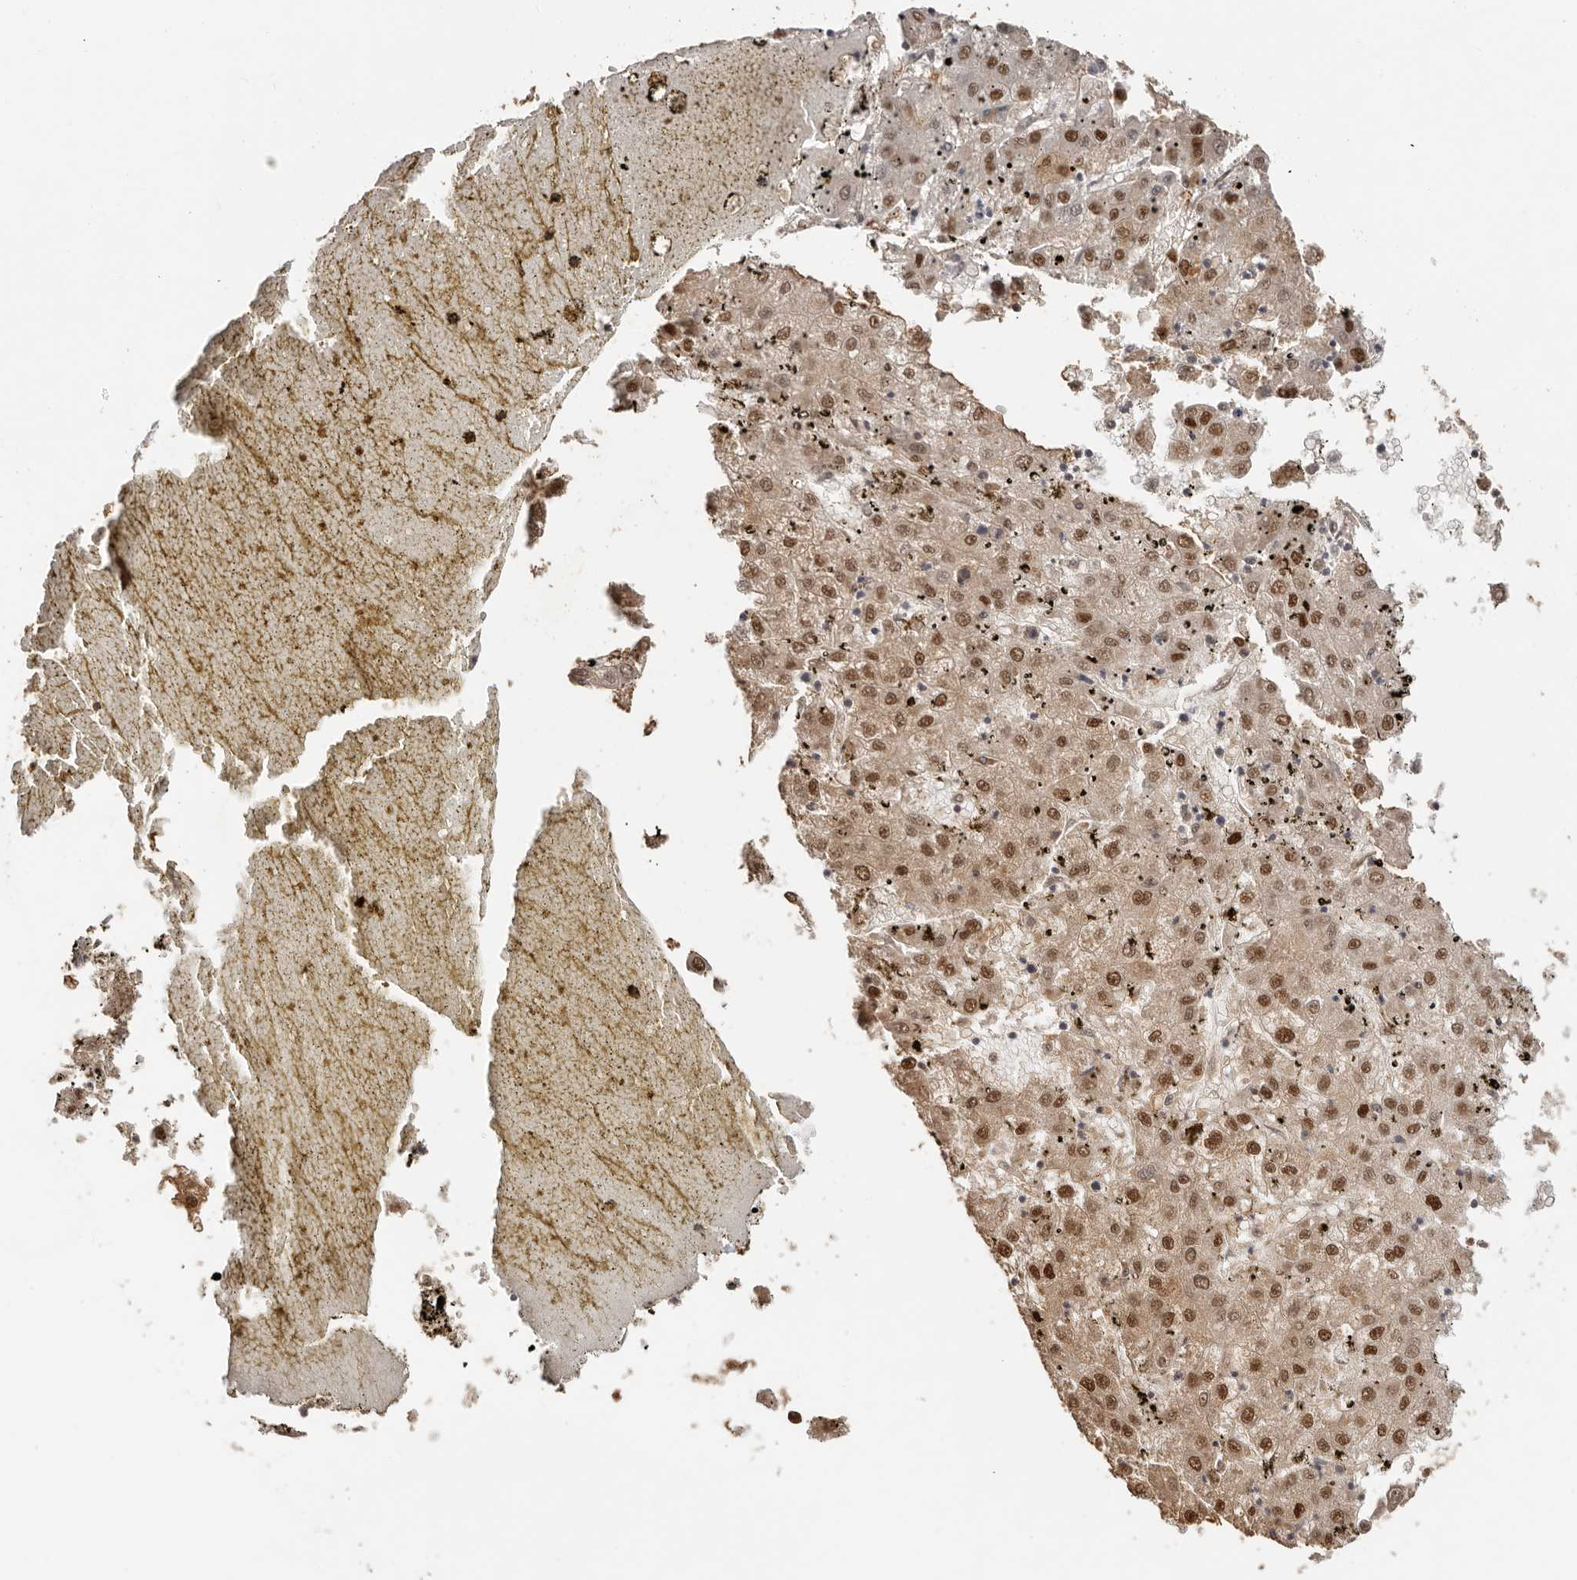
{"staining": {"intensity": "strong", "quantity": "25%-75%", "location": "nuclear"}, "tissue": "liver cancer", "cell_type": "Tumor cells", "image_type": "cancer", "snomed": [{"axis": "morphology", "description": "Carcinoma, Hepatocellular, NOS"}, {"axis": "topography", "description": "Liver"}], "caption": "Human liver hepatocellular carcinoma stained for a protein (brown) demonstrates strong nuclear positive staining in approximately 25%-75% of tumor cells.", "gene": "PSMA5", "patient": {"sex": "male", "age": 72}}